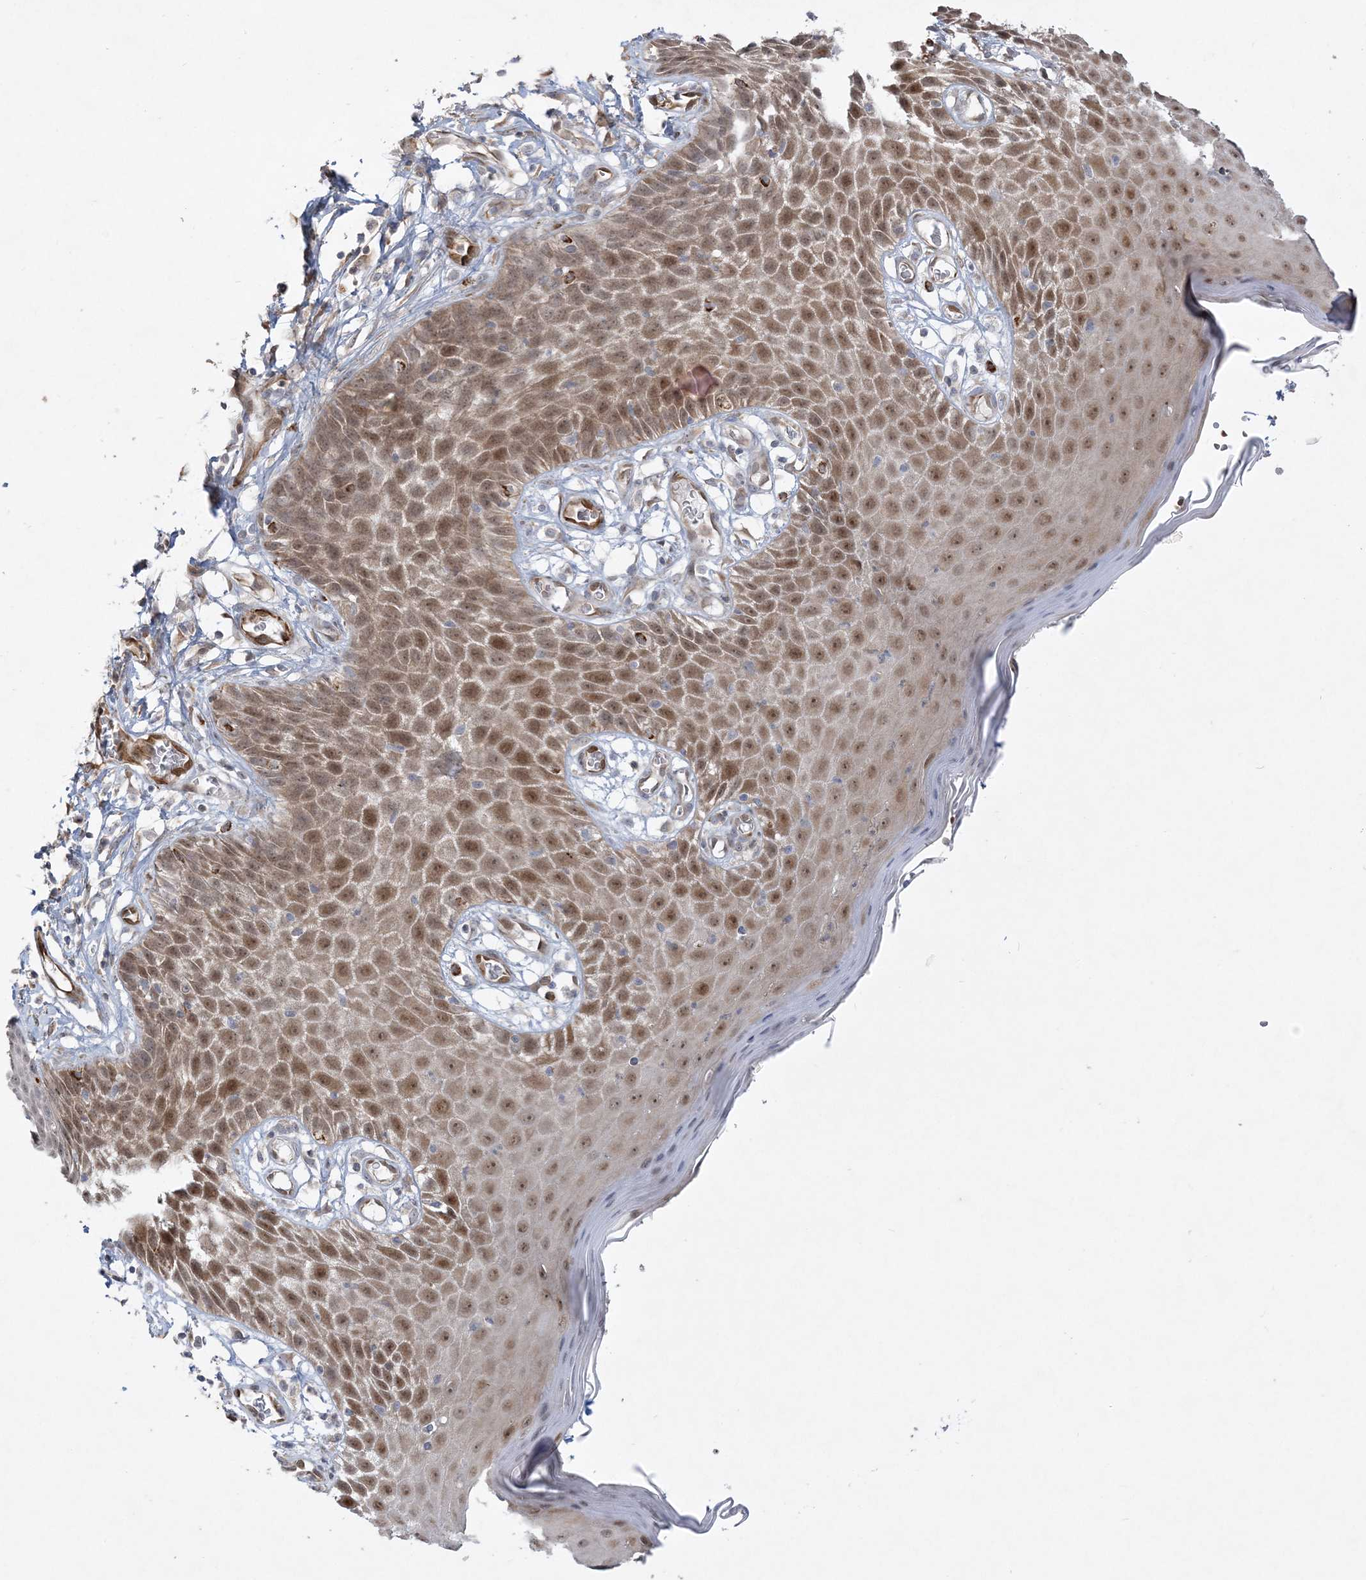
{"staining": {"intensity": "moderate", "quantity": ">75%", "location": "cytoplasmic/membranous,nuclear"}, "tissue": "skin", "cell_type": "Epidermal cells", "image_type": "normal", "snomed": [{"axis": "morphology", "description": "Normal tissue, NOS"}, {"axis": "topography", "description": "Vulva"}], "caption": "A brown stain shows moderate cytoplasmic/membranous,nuclear expression of a protein in epidermal cells of normal skin. (Brightfield microscopy of DAB IHC at high magnification).", "gene": "INPP1", "patient": {"sex": "female", "age": 68}}